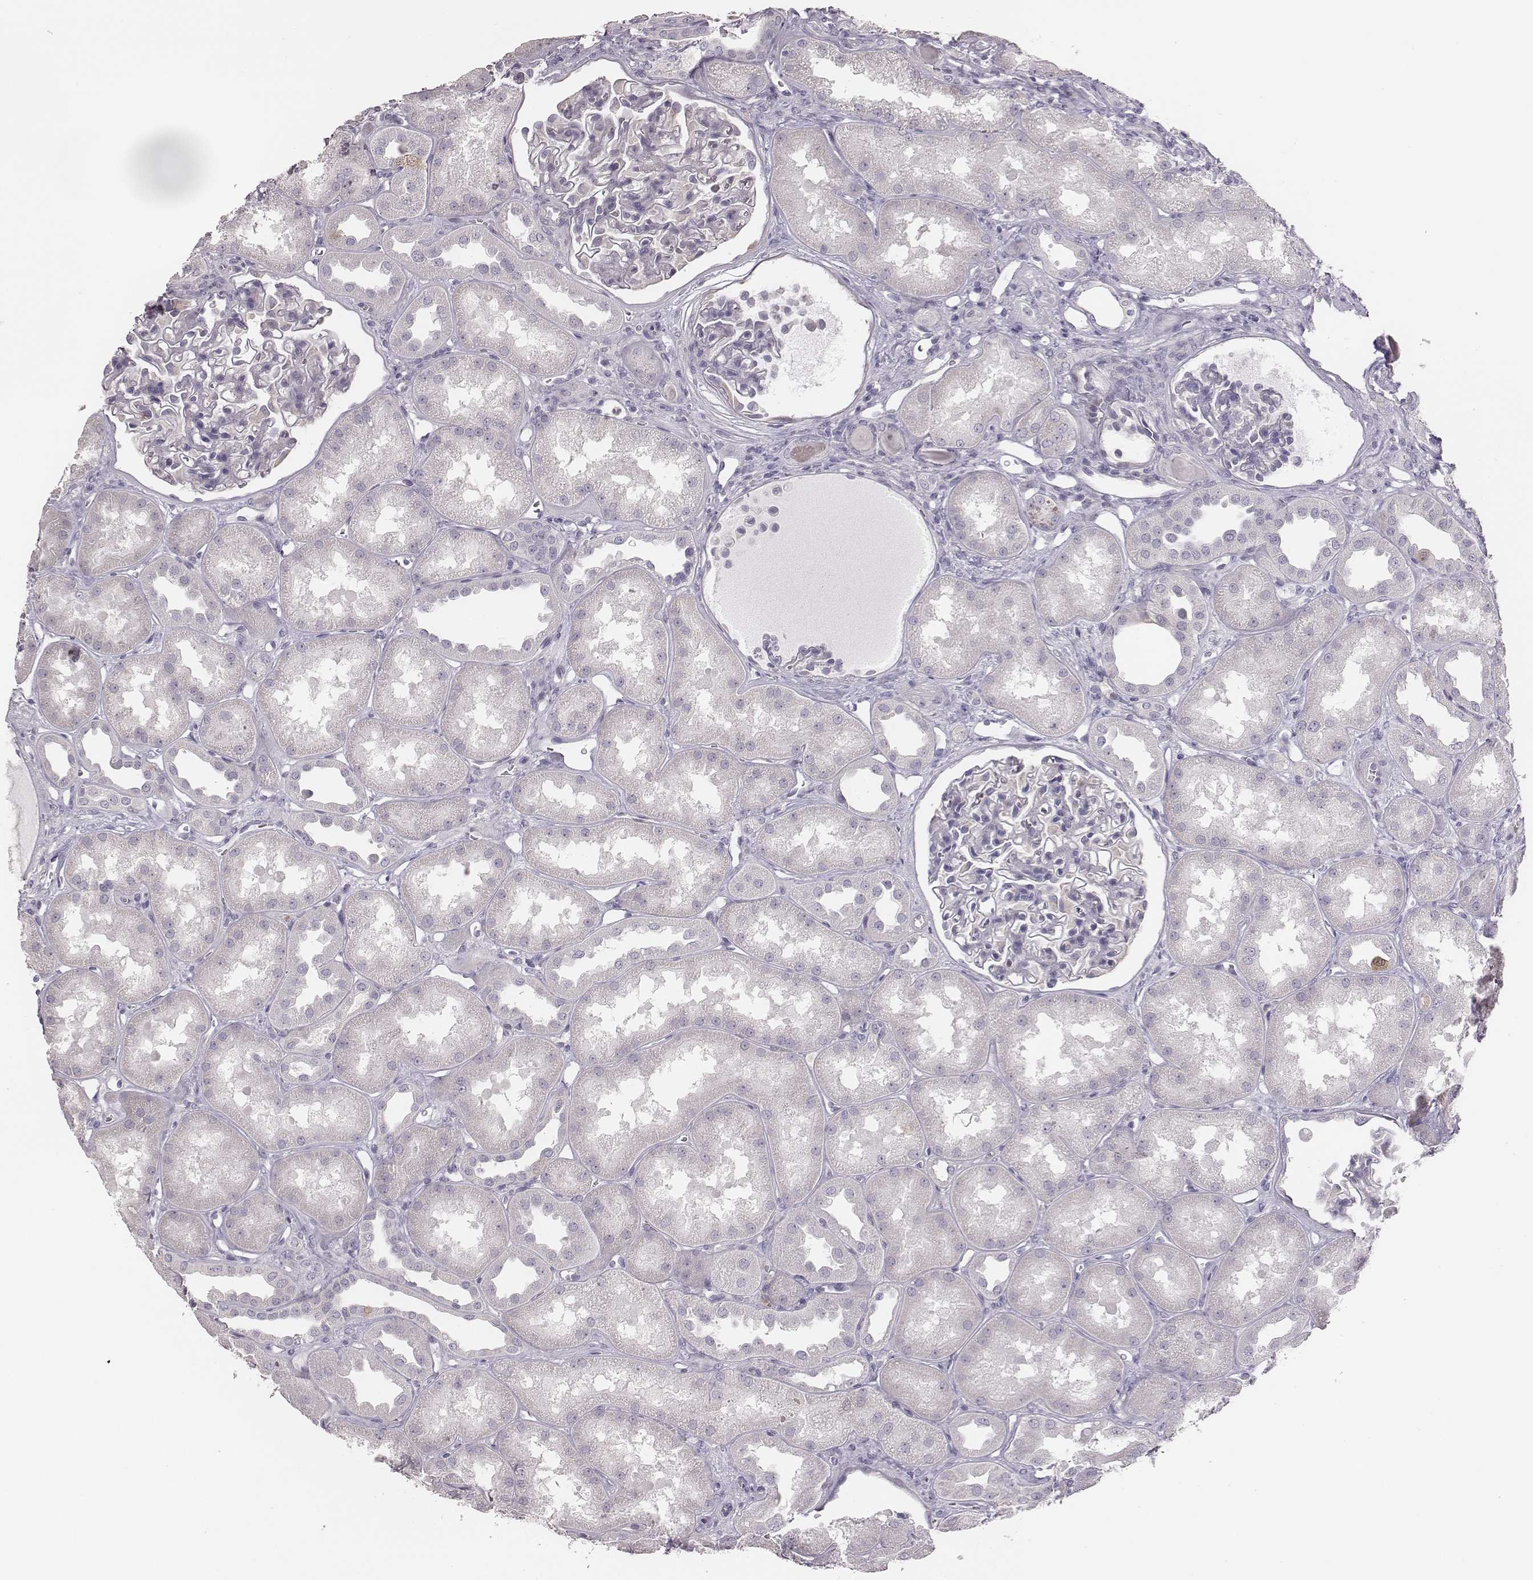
{"staining": {"intensity": "negative", "quantity": "none", "location": "none"}, "tissue": "kidney", "cell_type": "Cells in glomeruli", "image_type": "normal", "snomed": [{"axis": "morphology", "description": "Normal tissue, NOS"}, {"axis": "topography", "description": "Kidney"}], "caption": "Cells in glomeruli show no significant protein expression in unremarkable kidney.", "gene": "PBK", "patient": {"sex": "male", "age": 61}}